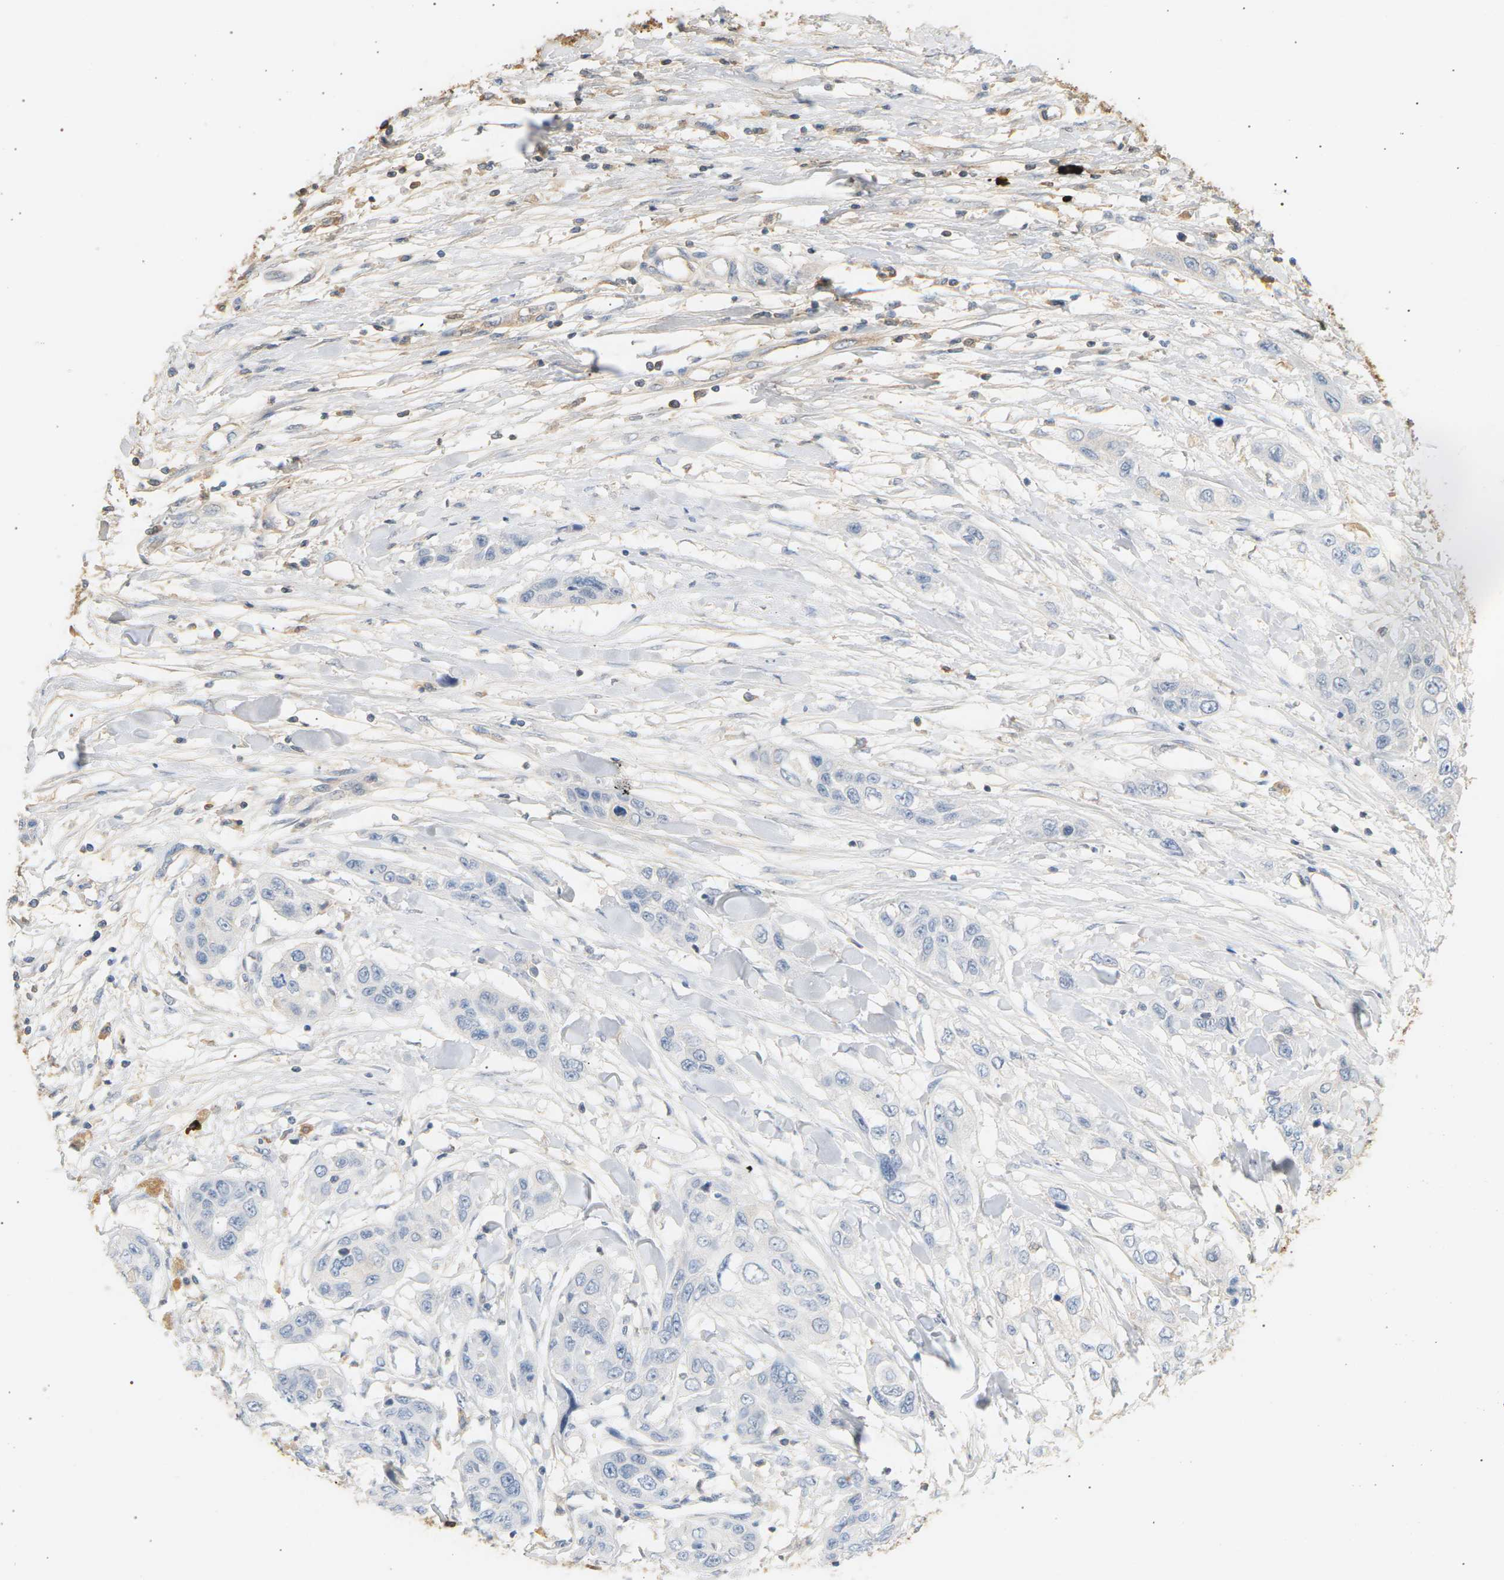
{"staining": {"intensity": "weak", "quantity": "<25%", "location": "cytoplasmic/membranous"}, "tissue": "pancreatic cancer", "cell_type": "Tumor cells", "image_type": "cancer", "snomed": [{"axis": "morphology", "description": "Adenocarcinoma, NOS"}, {"axis": "topography", "description": "Pancreas"}], "caption": "IHC photomicrograph of neoplastic tissue: human pancreatic cancer stained with DAB reveals no significant protein expression in tumor cells.", "gene": "IGLC3", "patient": {"sex": "female", "age": 70}}